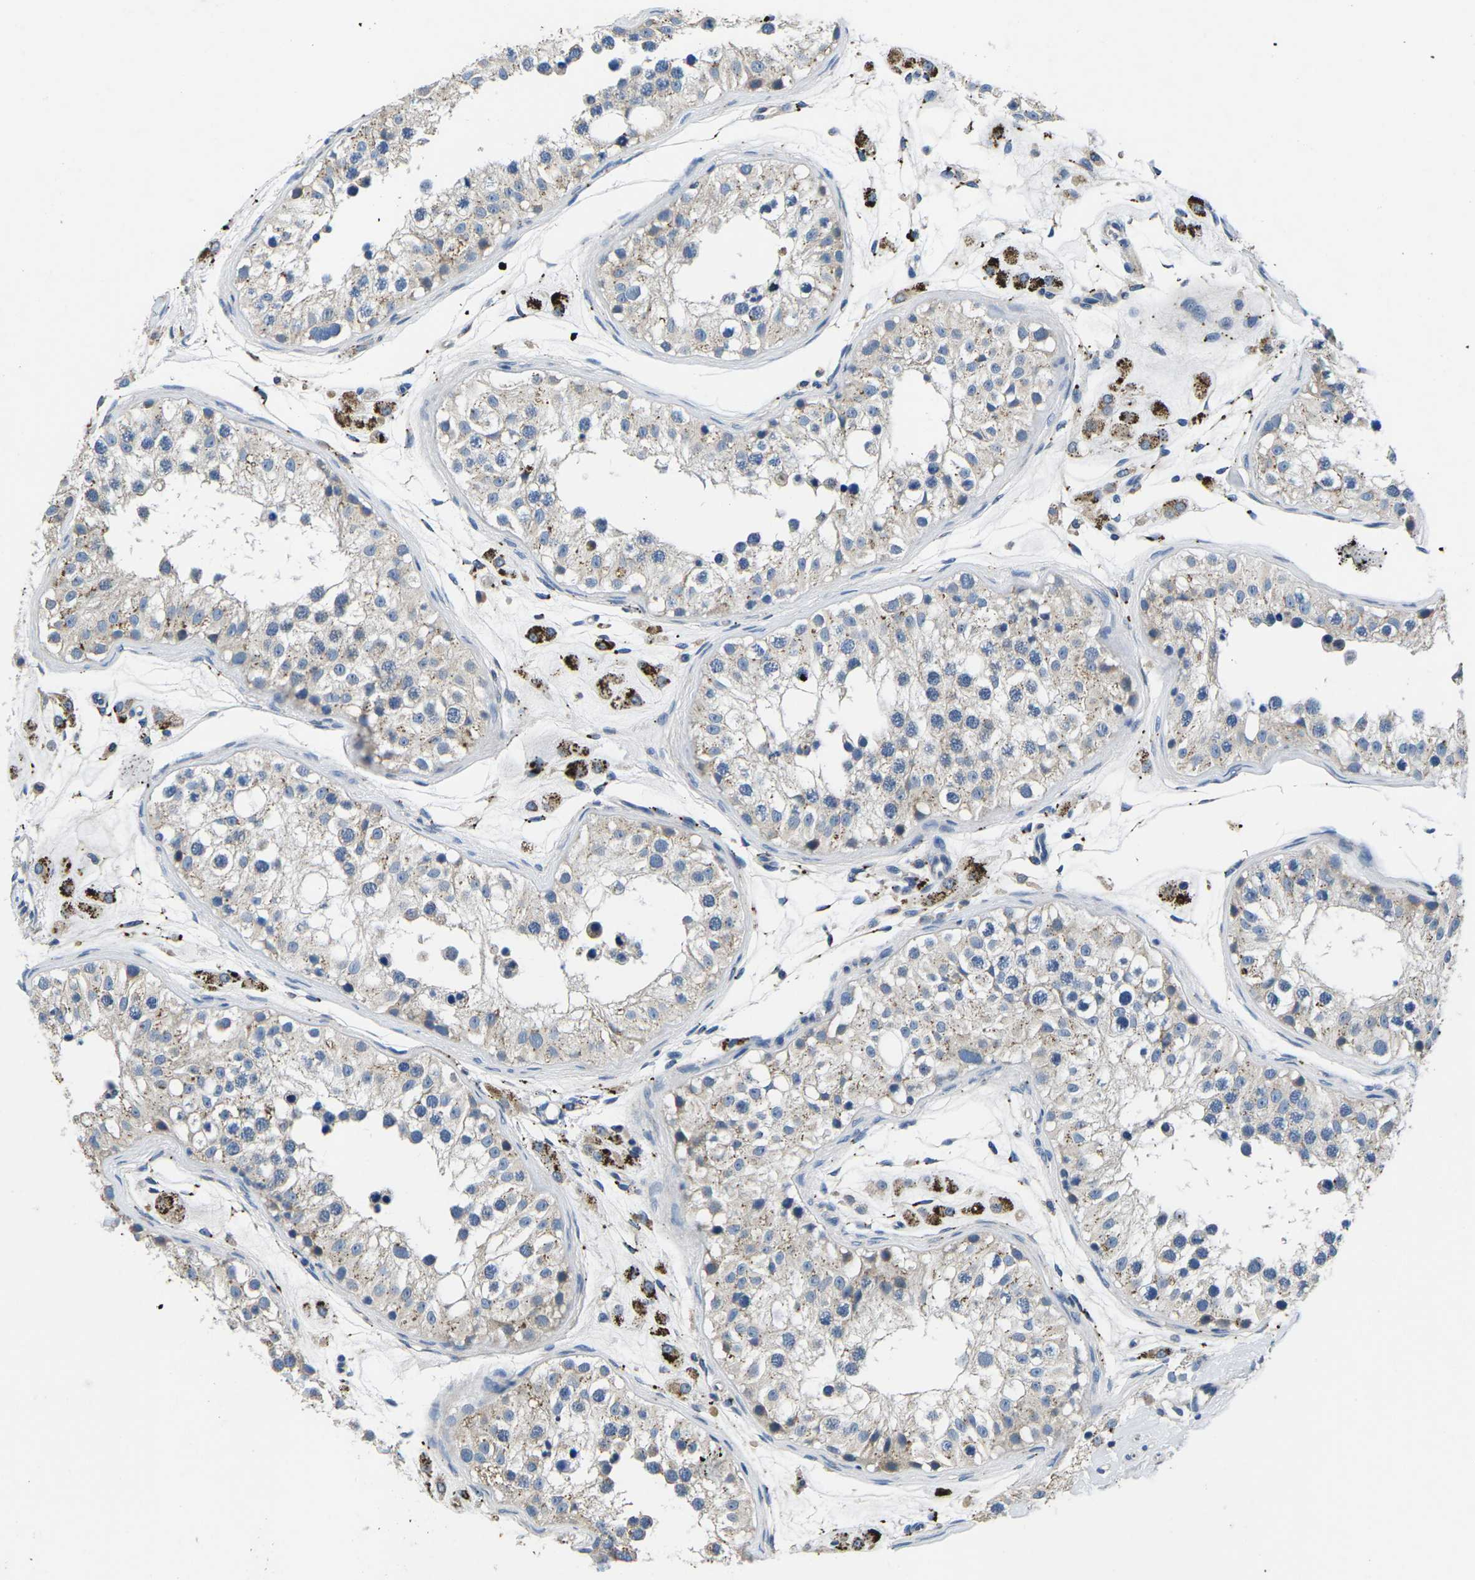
{"staining": {"intensity": "strong", "quantity": "<25%", "location": "cytoplasmic/membranous"}, "tissue": "testis", "cell_type": "Cells in seminiferous ducts", "image_type": "normal", "snomed": [{"axis": "morphology", "description": "Normal tissue, NOS"}, {"axis": "morphology", "description": "Adenocarcinoma, metastatic, NOS"}, {"axis": "topography", "description": "Testis"}], "caption": "Immunohistochemical staining of normal human testis shows <25% levels of strong cytoplasmic/membranous protein expression in approximately <25% of cells in seminiferous ducts. (DAB (3,3'-diaminobenzidine) = brown stain, brightfield microscopy at high magnification).", "gene": "PDCD6IP", "patient": {"sex": "male", "age": 26}}